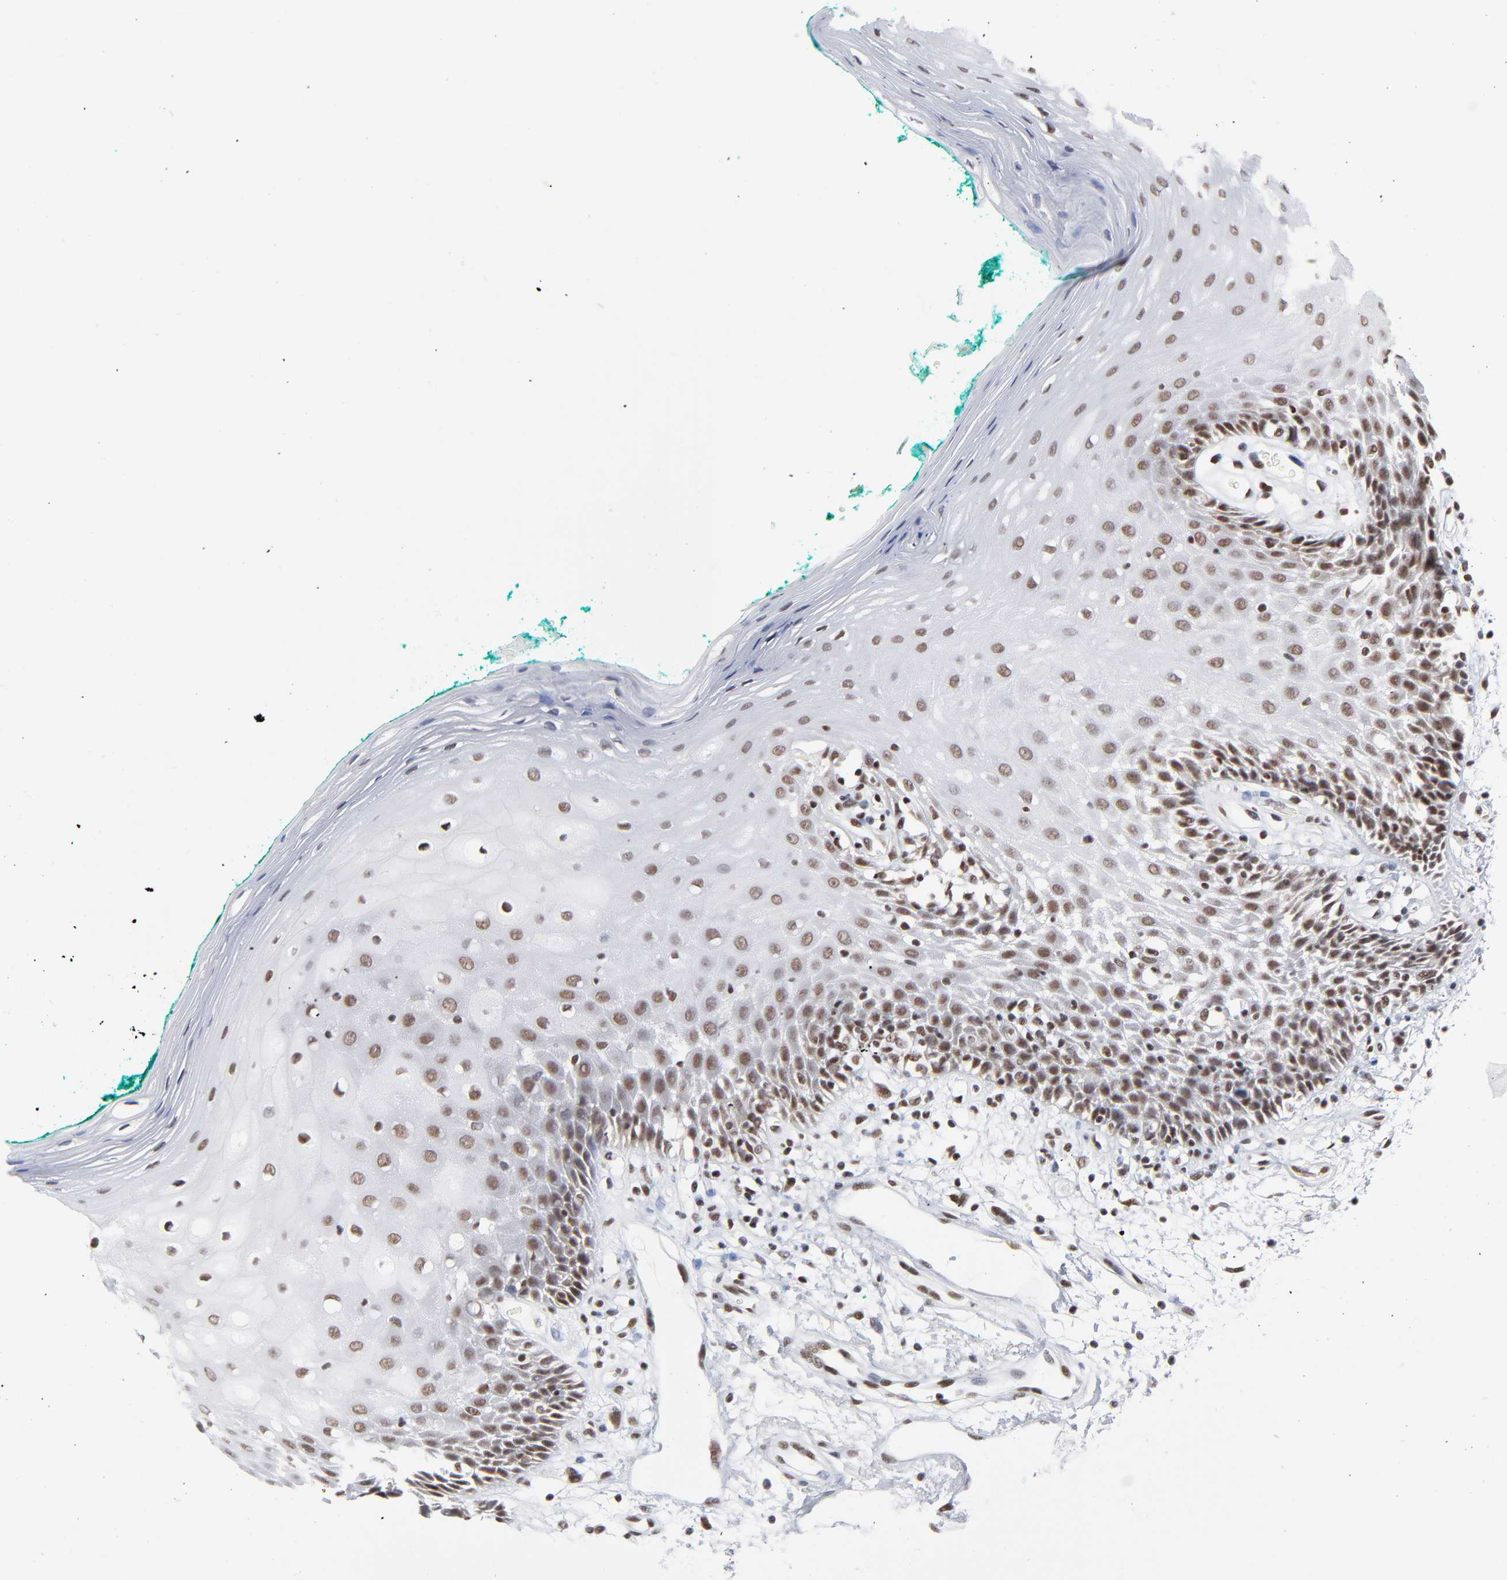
{"staining": {"intensity": "moderate", "quantity": "25%-75%", "location": "nuclear"}, "tissue": "oral mucosa", "cell_type": "Squamous epithelial cells", "image_type": "normal", "snomed": [{"axis": "morphology", "description": "Normal tissue, NOS"}, {"axis": "morphology", "description": "Squamous cell carcinoma, NOS"}, {"axis": "topography", "description": "Skeletal muscle"}, {"axis": "topography", "description": "Oral tissue"}, {"axis": "topography", "description": "Head-Neck"}], "caption": "Normal oral mucosa was stained to show a protein in brown. There is medium levels of moderate nuclear expression in about 25%-75% of squamous epithelial cells. Immunohistochemistry (ihc) stains the protein in brown and the nuclei are stained blue.", "gene": "CREB1", "patient": {"sex": "female", "age": 84}}